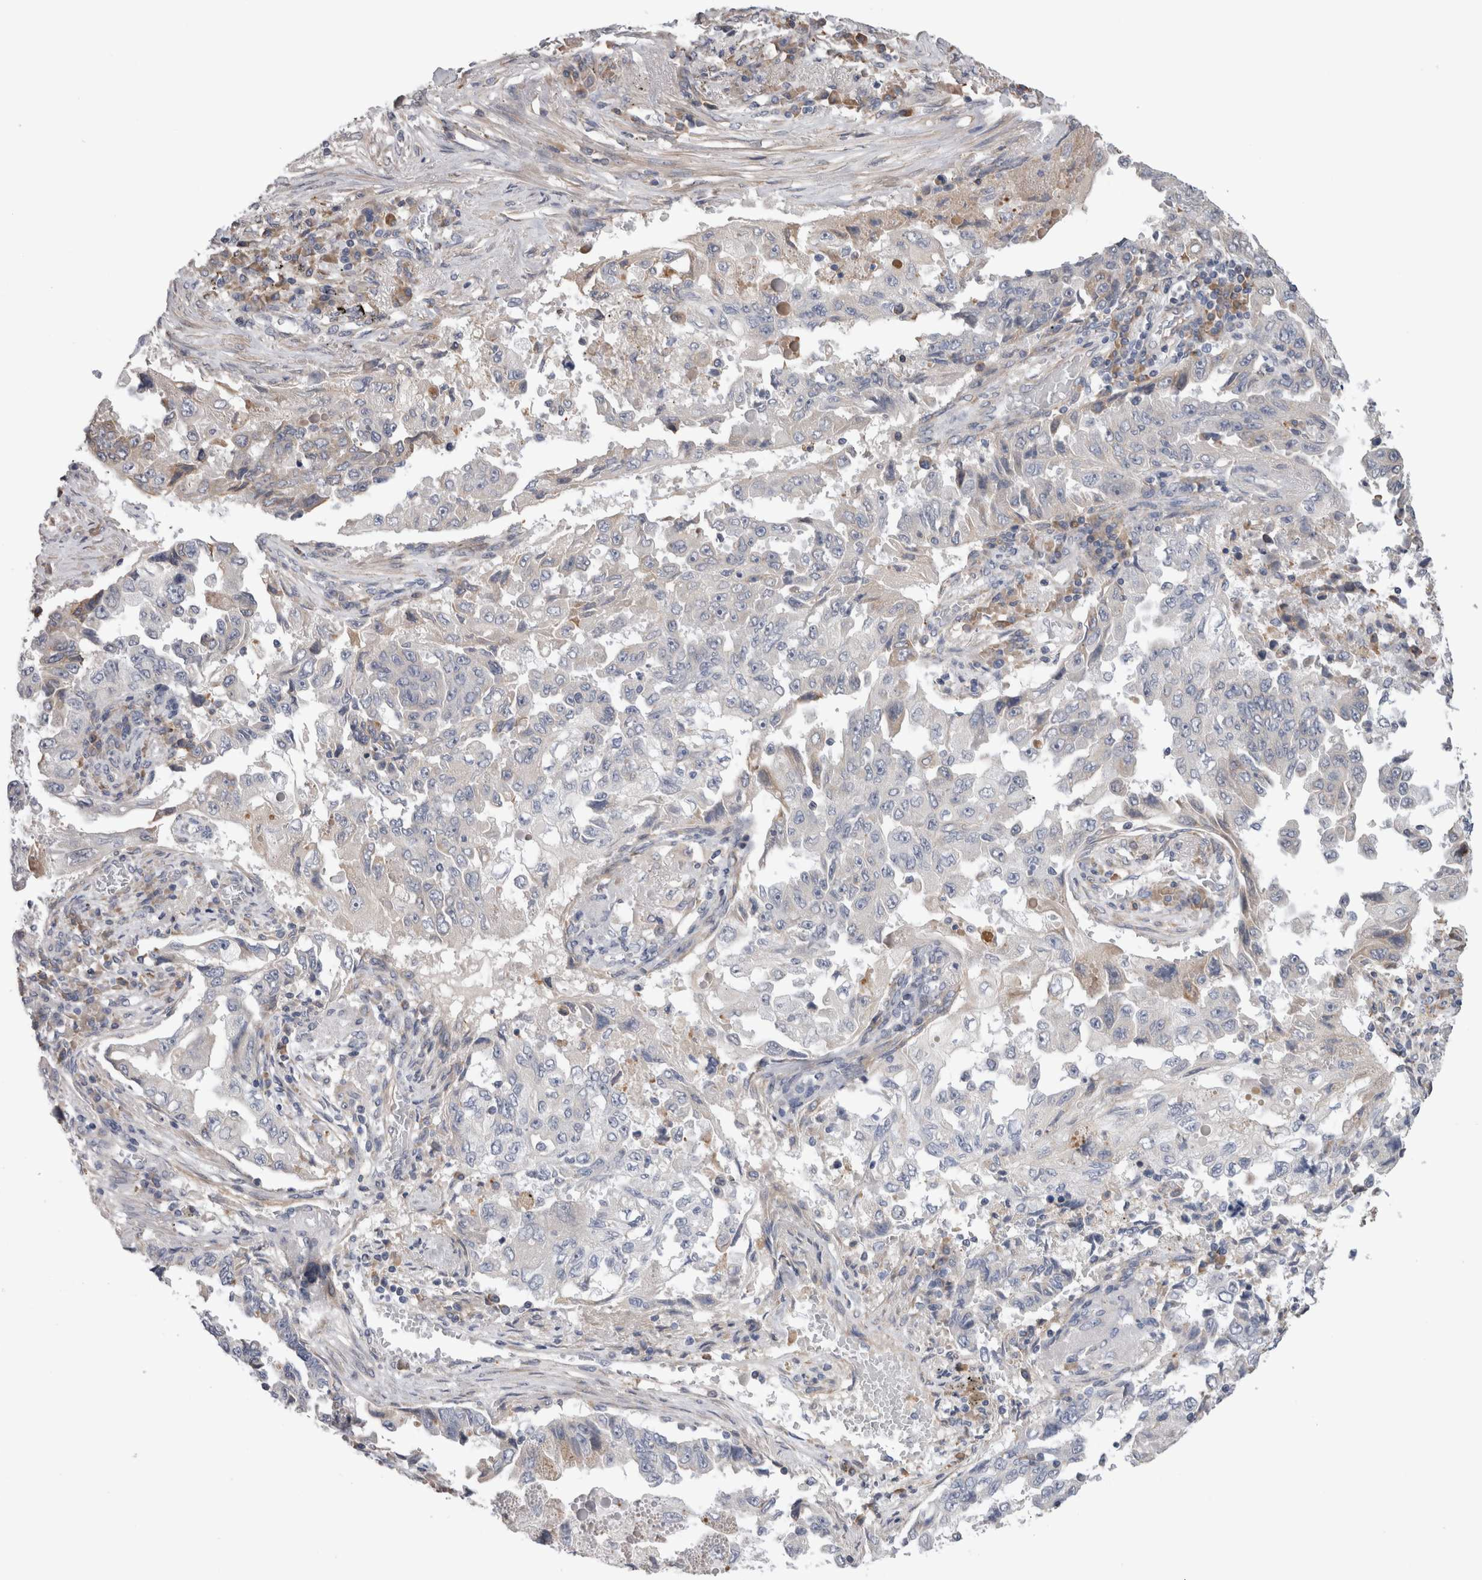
{"staining": {"intensity": "weak", "quantity": "<25%", "location": "cytoplasmic/membranous"}, "tissue": "lung cancer", "cell_type": "Tumor cells", "image_type": "cancer", "snomed": [{"axis": "morphology", "description": "Adenocarcinoma, NOS"}, {"axis": "topography", "description": "Lung"}], "caption": "Immunohistochemistry (IHC) photomicrograph of adenocarcinoma (lung) stained for a protein (brown), which displays no positivity in tumor cells. (DAB (3,3'-diaminobenzidine) immunohistochemistry with hematoxylin counter stain).", "gene": "SMAP2", "patient": {"sex": "female", "age": 51}}